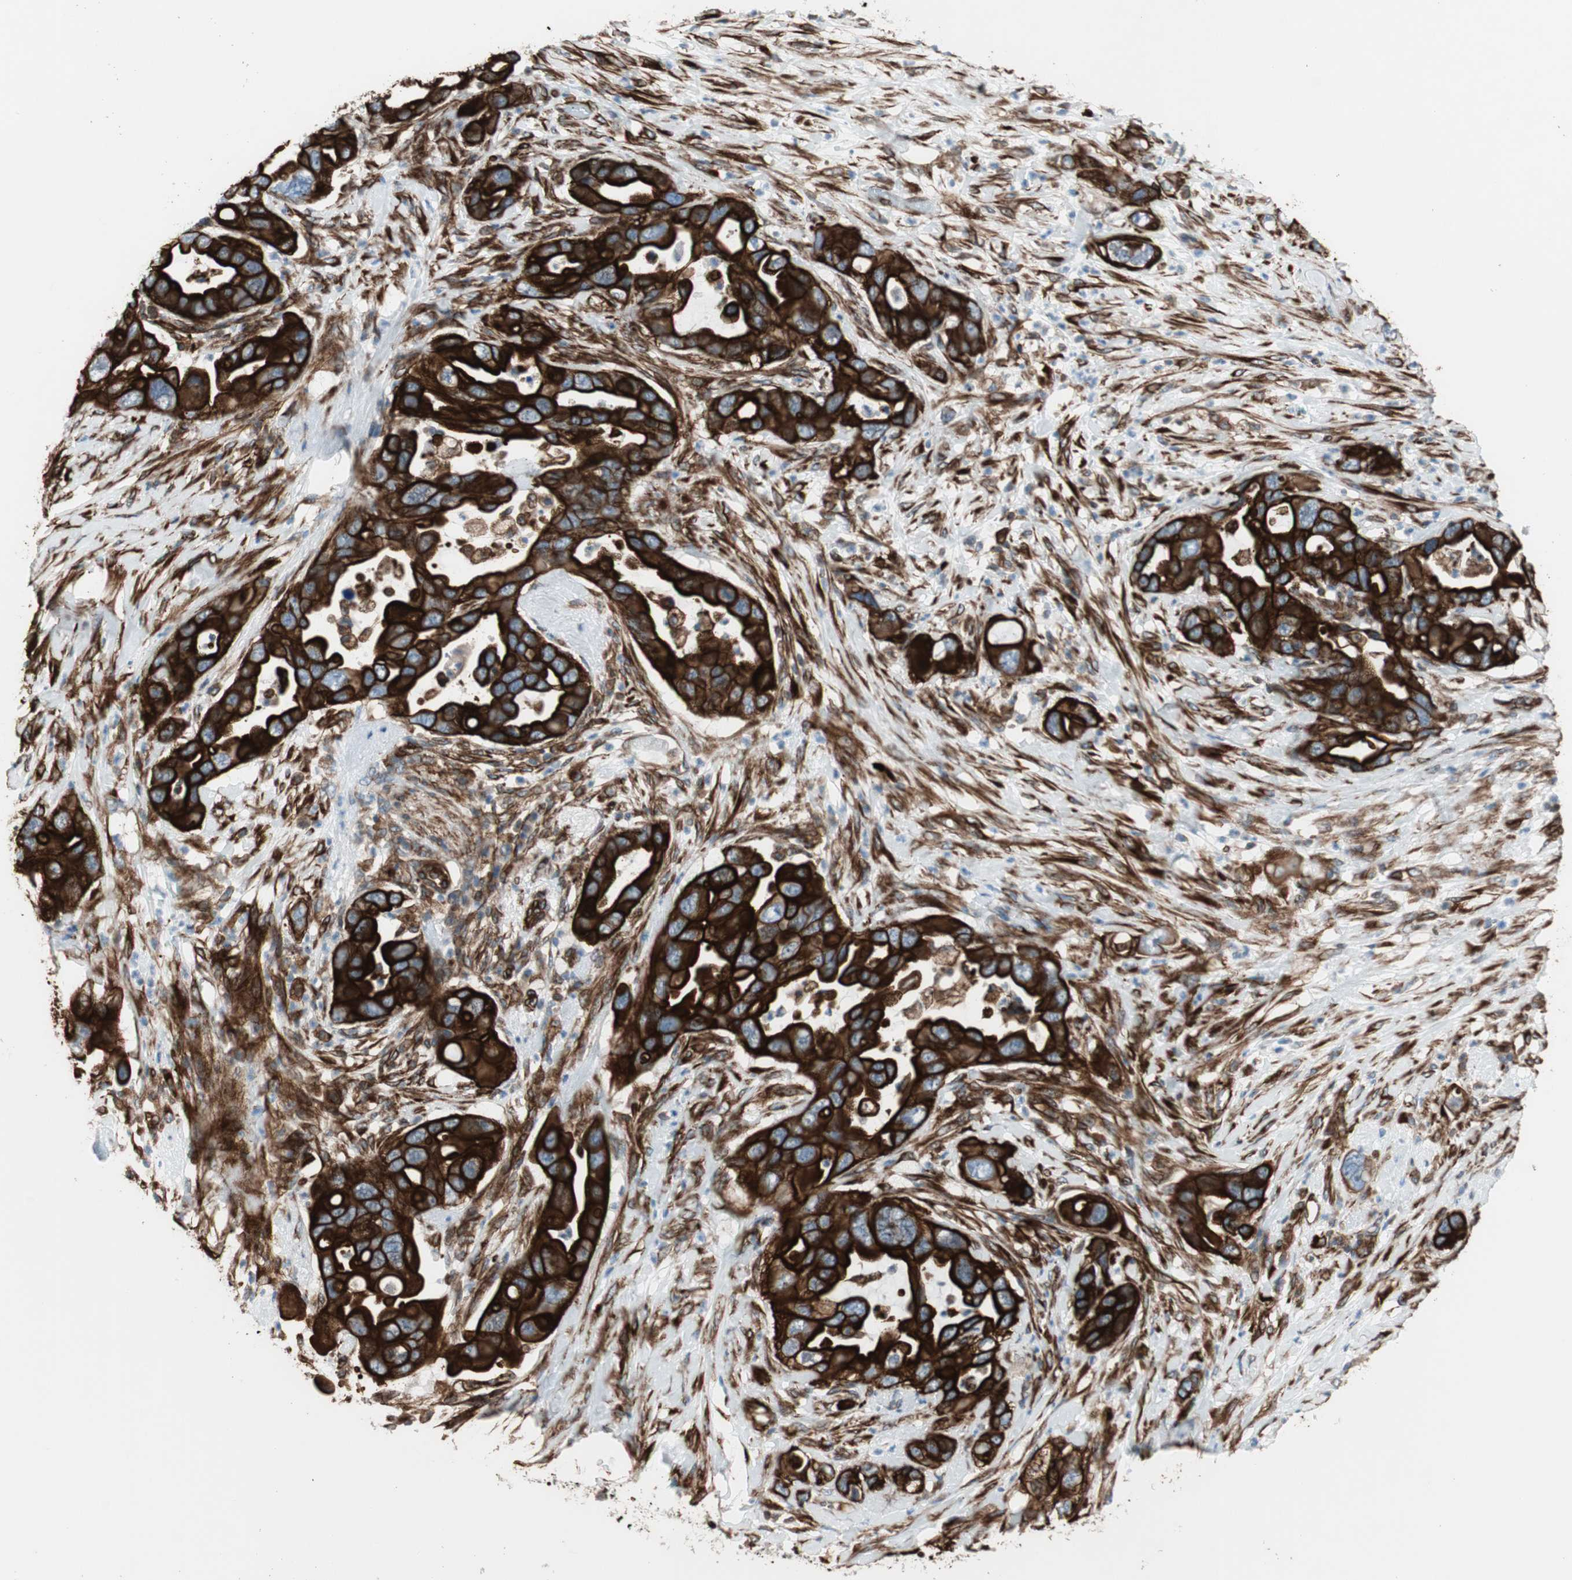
{"staining": {"intensity": "strong", "quantity": ">75%", "location": "cytoplasmic/membranous"}, "tissue": "pancreatic cancer", "cell_type": "Tumor cells", "image_type": "cancer", "snomed": [{"axis": "morphology", "description": "Adenocarcinoma, NOS"}, {"axis": "topography", "description": "Pancreas"}], "caption": "Pancreatic cancer tissue exhibits strong cytoplasmic/membranous staining in about >75% of tumor cells Ihc stains the protein in brown and the nuclei are stained blue.", "gene": "TCTA", "patient": {"sex": "female", "age": 71}}